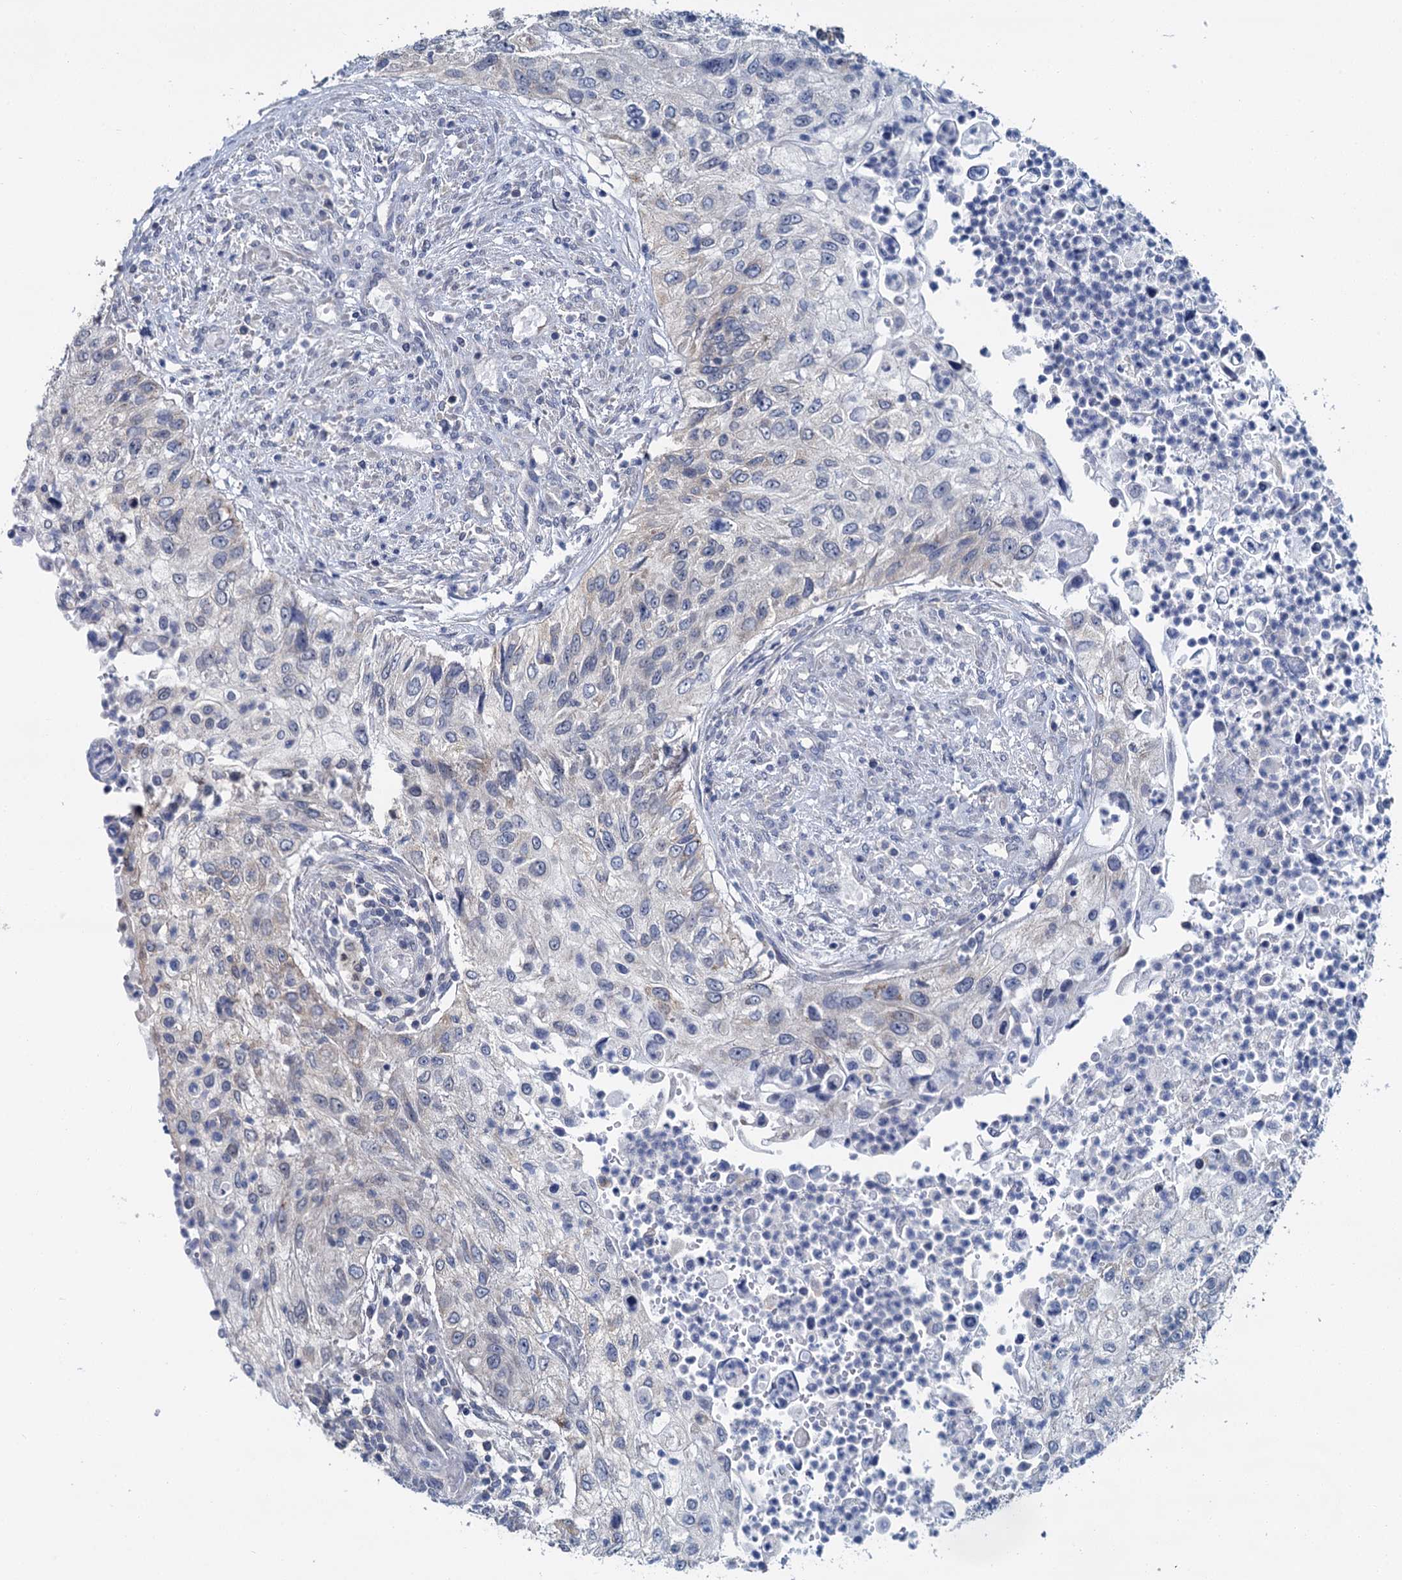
{"staining": {"intensity": "negative", "quantity": "none", "location": "none"}, "tissue": "urothelial cancer", "cell_type": "Tumor cells", "image_type": "cancer", "snomed": [{"axis": "morphology", "description": "Urothelial carcinoma, High grade"}, {"axis": "topography", "description": "Urinary bladder"}], "caption": "Tumor cells are negative for brown protein staining in urothelial carcinoma (high-grade).", "gene": "MIOX", "patient": {"sex": "female", "age": 60}}